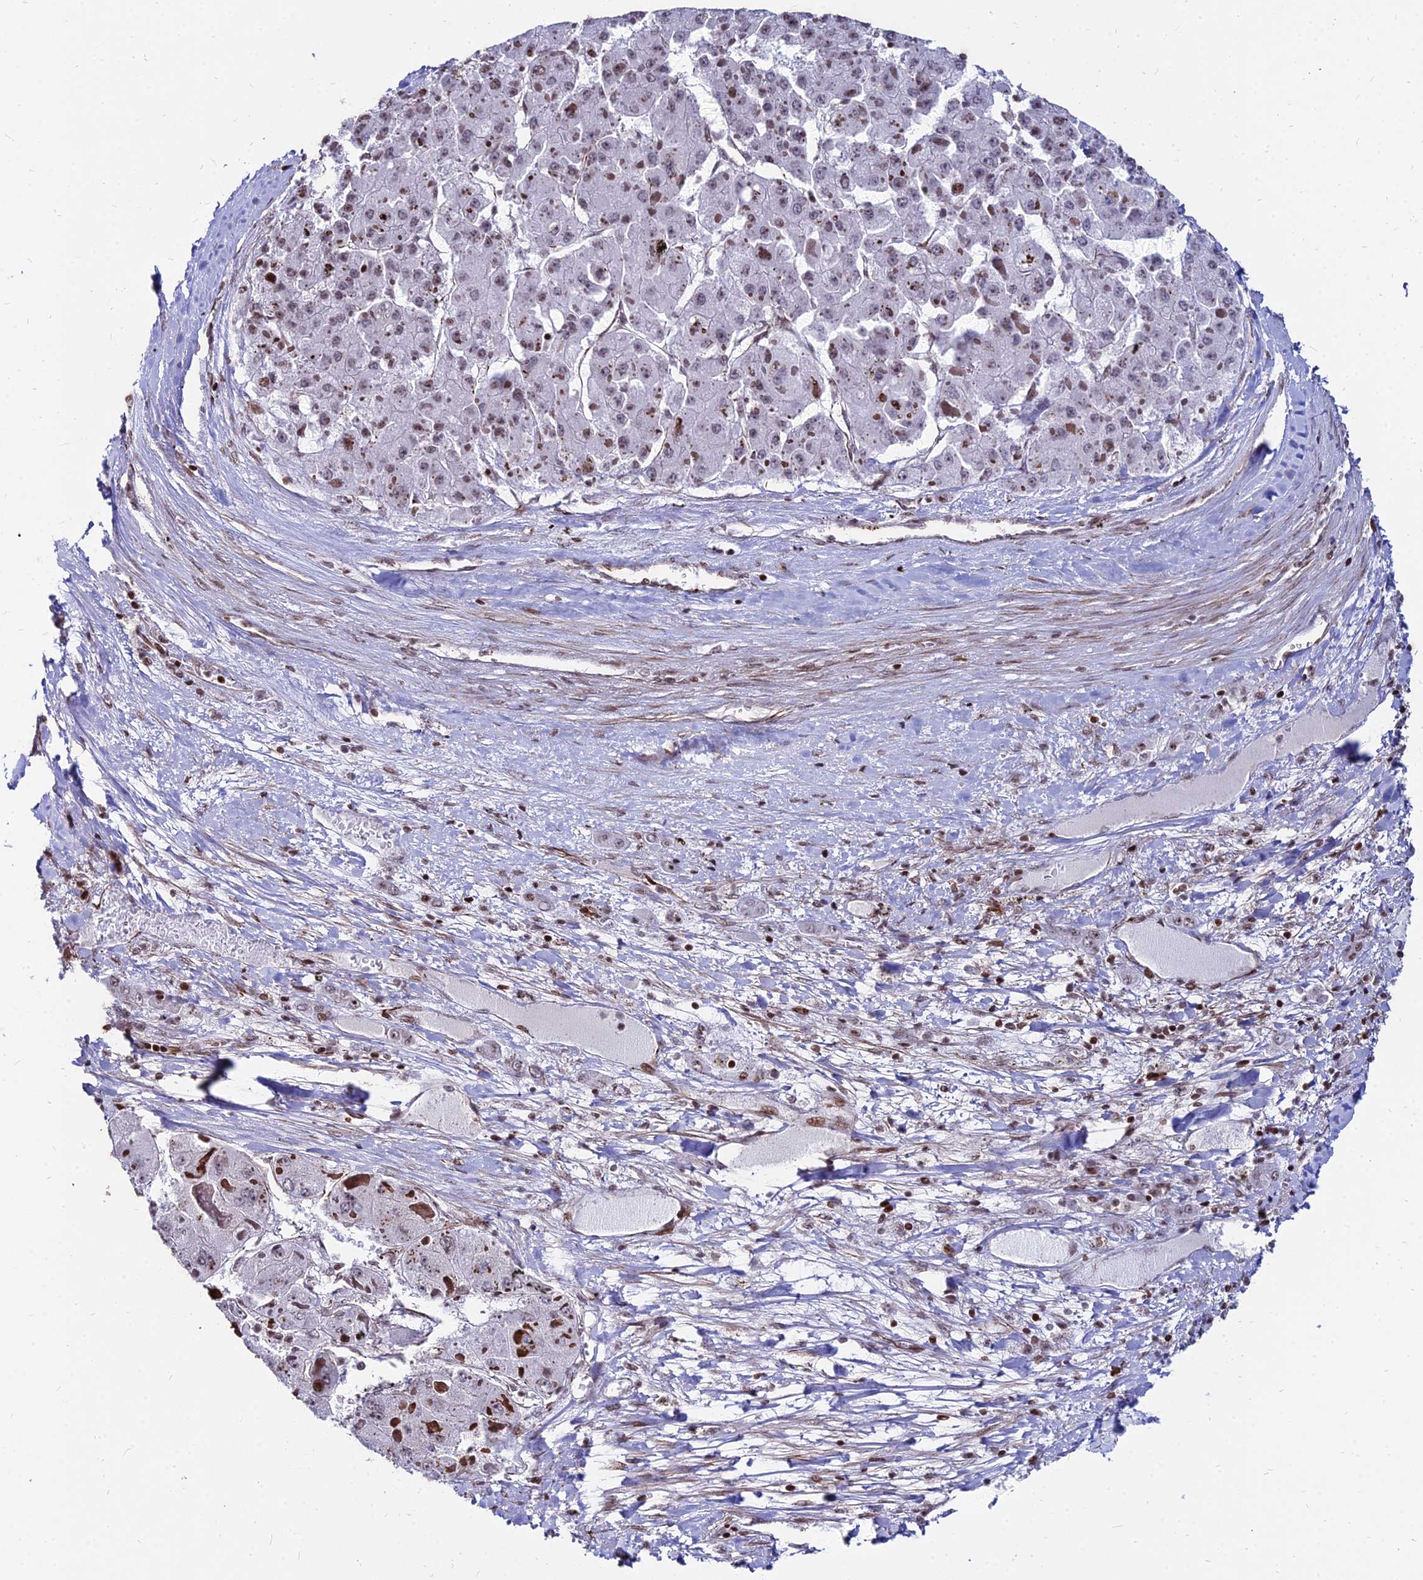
{"staining": {"intensity": "weak", "quantity": "<25%", "location": "nuclear"}, "tissue": "liver cancer", "cell_type": "Tumor cells", "image_type": "cancer", "snomed": [{"axis": "morphology", "description": "Carcinoma, Hepatocellular, NOS"}, {"axis": "topography", "description": "Liver"}], "caption": "This is an immunohistochemistry (IHC) micrograph of human liver cancer. There is no staining in tumor cells.", "gene": "NYAP2", "patient": {"sex": "female", "age": 73}}